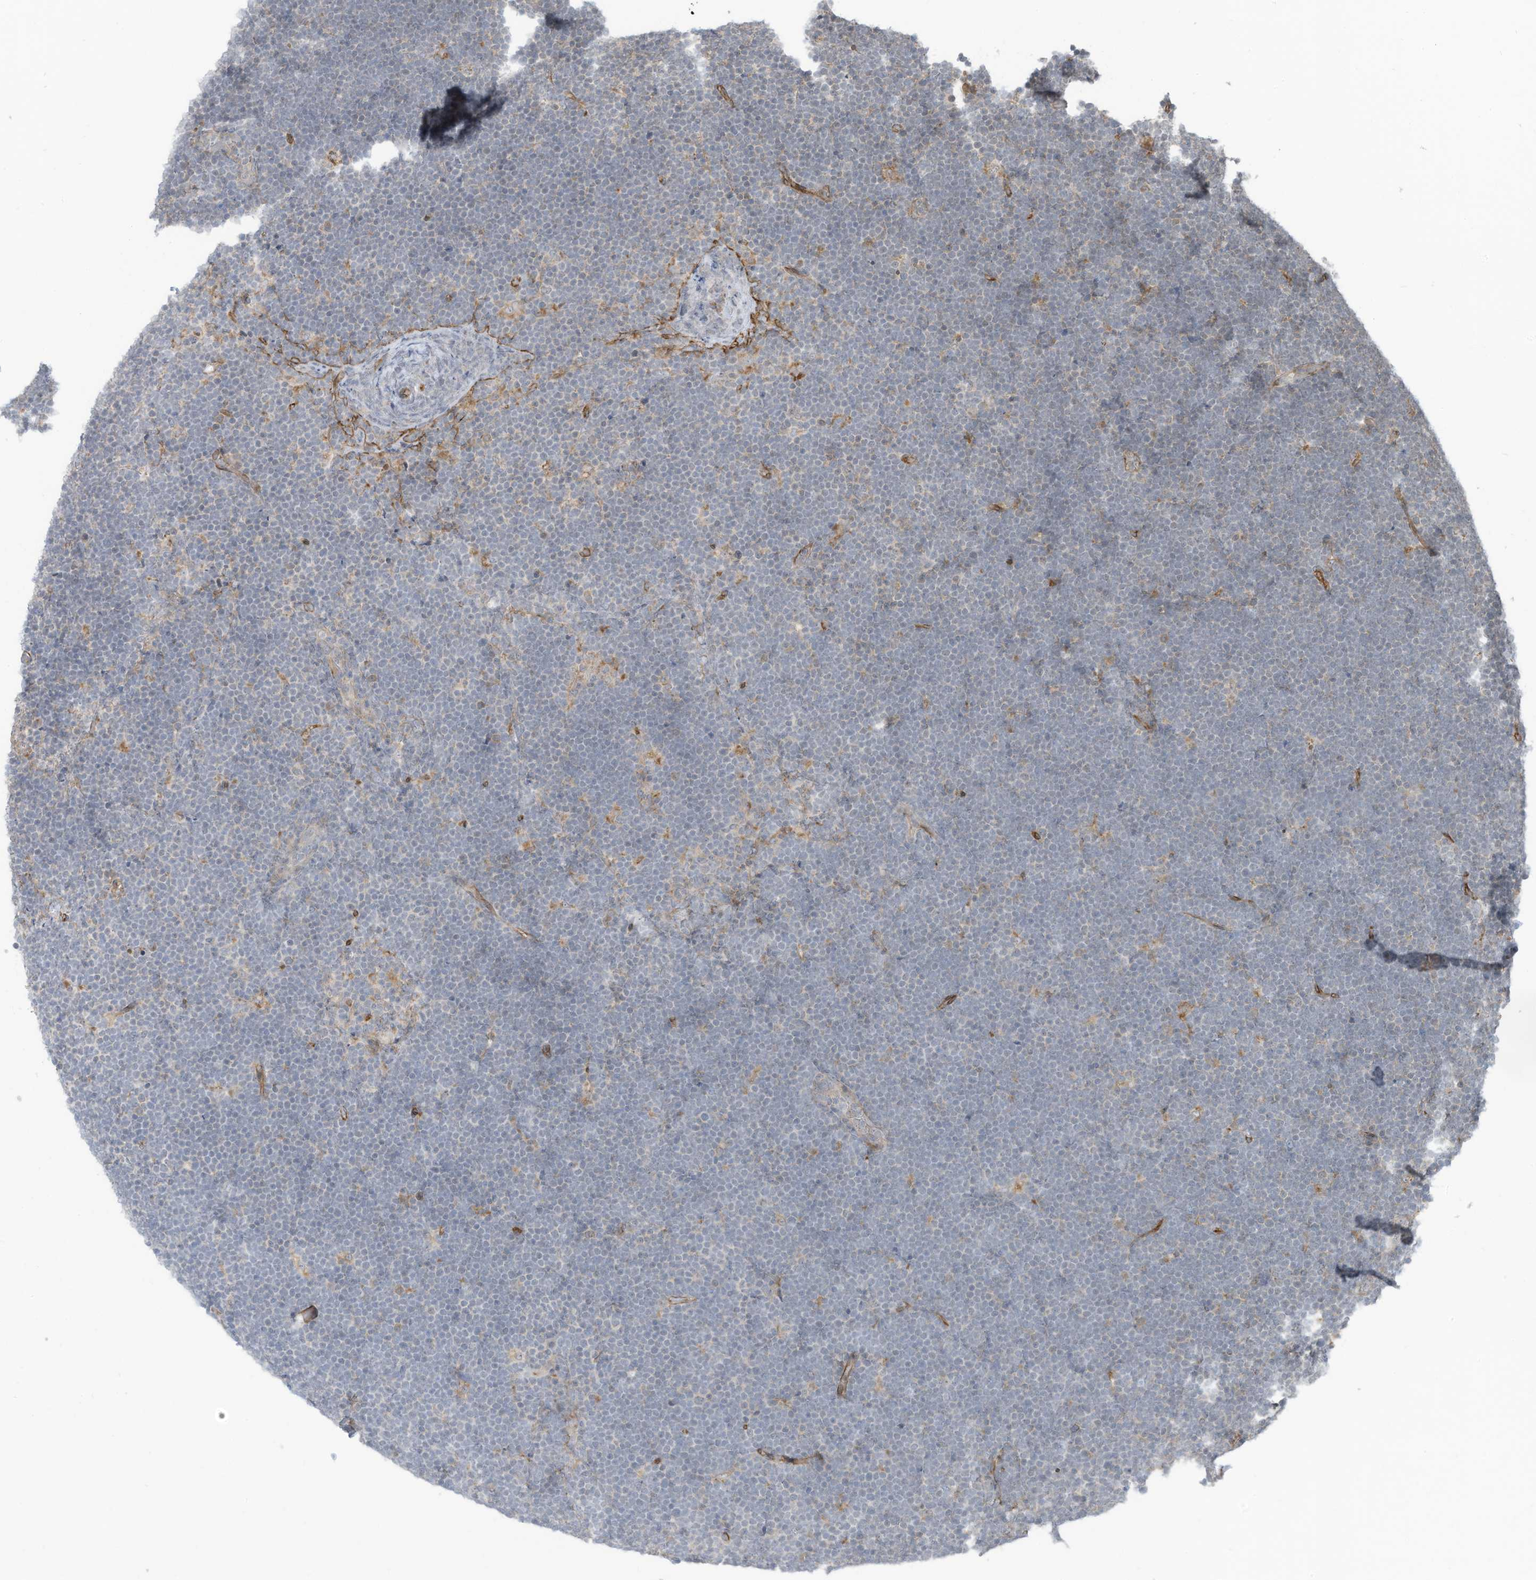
{"staining": {"intensity": "negative", "quantity": "none", "location": "none"}, "tissue": "lymphoma", "cell_type": "Tumor cells", "image_type": "cancer", "snomed": [{"axis": "morphology", "description": "Malignant lymphoma, non-Hodgkin's type, High grade"}, {"axis": "topography", "description": "Lymph node"}], "caption": "Immunohistochemistry of high-grade malignant lymphoma, non-Hodgkin's type displays no expression in tumor cells. The staining was performed using DAB to visualize the protein expression in brown, while the nuclei were stained in blue with hematoxylin (Magnification: 20x).", "gene": "DZIP3", "patient": {"sex": "male", "age": 13}}